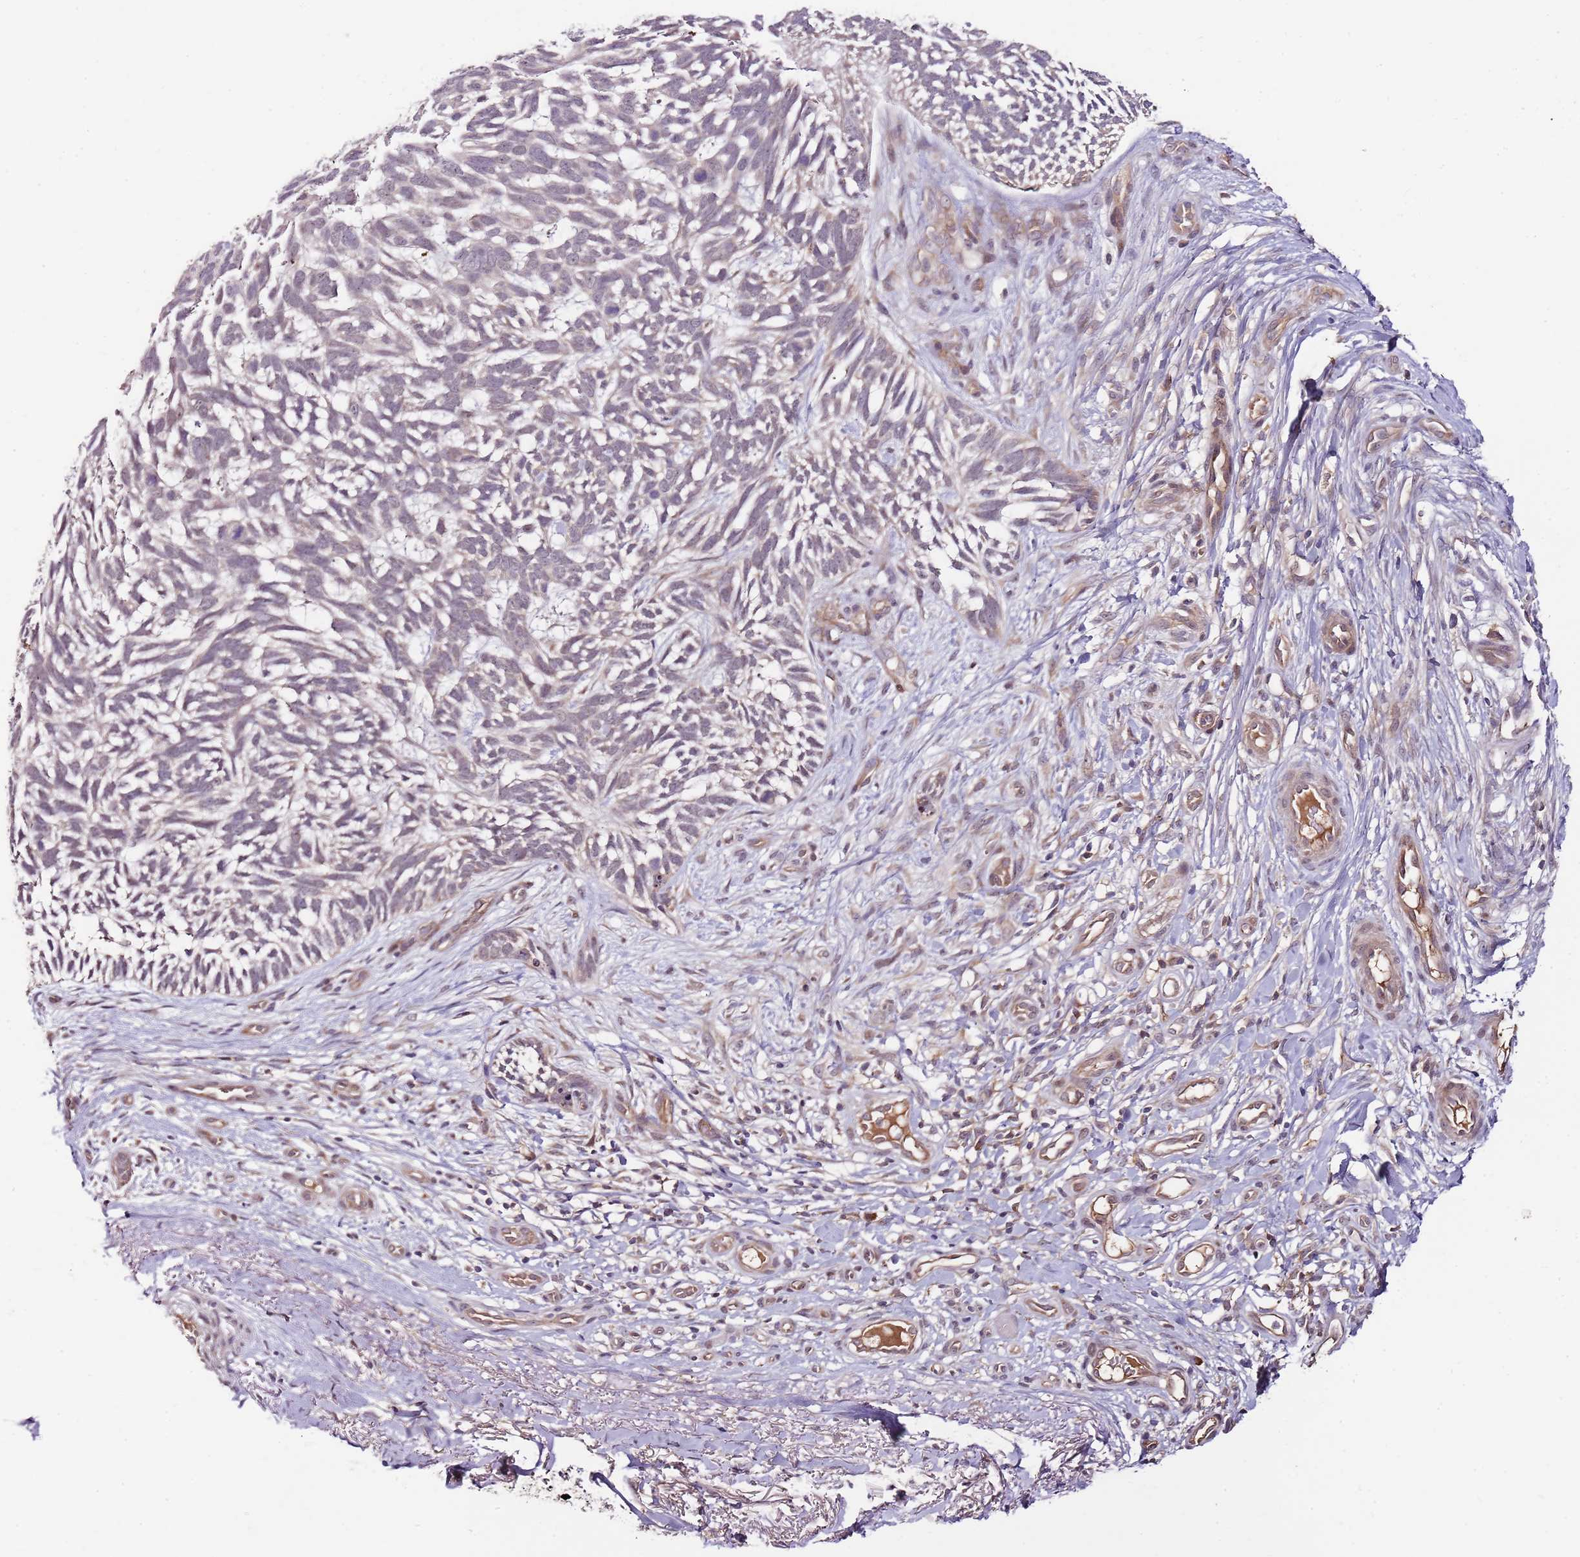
{"staining": {"intensity": "negative", "quantity": "none", "location": "none"}, "tissue": "skin cancer", "cell_type": "Tumor cells", "image_type": "cancer", "snomed": [{"axis": "morphology", "description": "Basal cell carcinoma"}, {"axis": "topography", "description": "Skin"}], "caption": "High power microscopy image of an immunohistochemistry (IHC) photomicrograph of basal cell carcinoma (skin), revealing no significant positivity in tumor cells.", "gene": "FBXL22", "patient": {"sex": "male", "age": 88}}